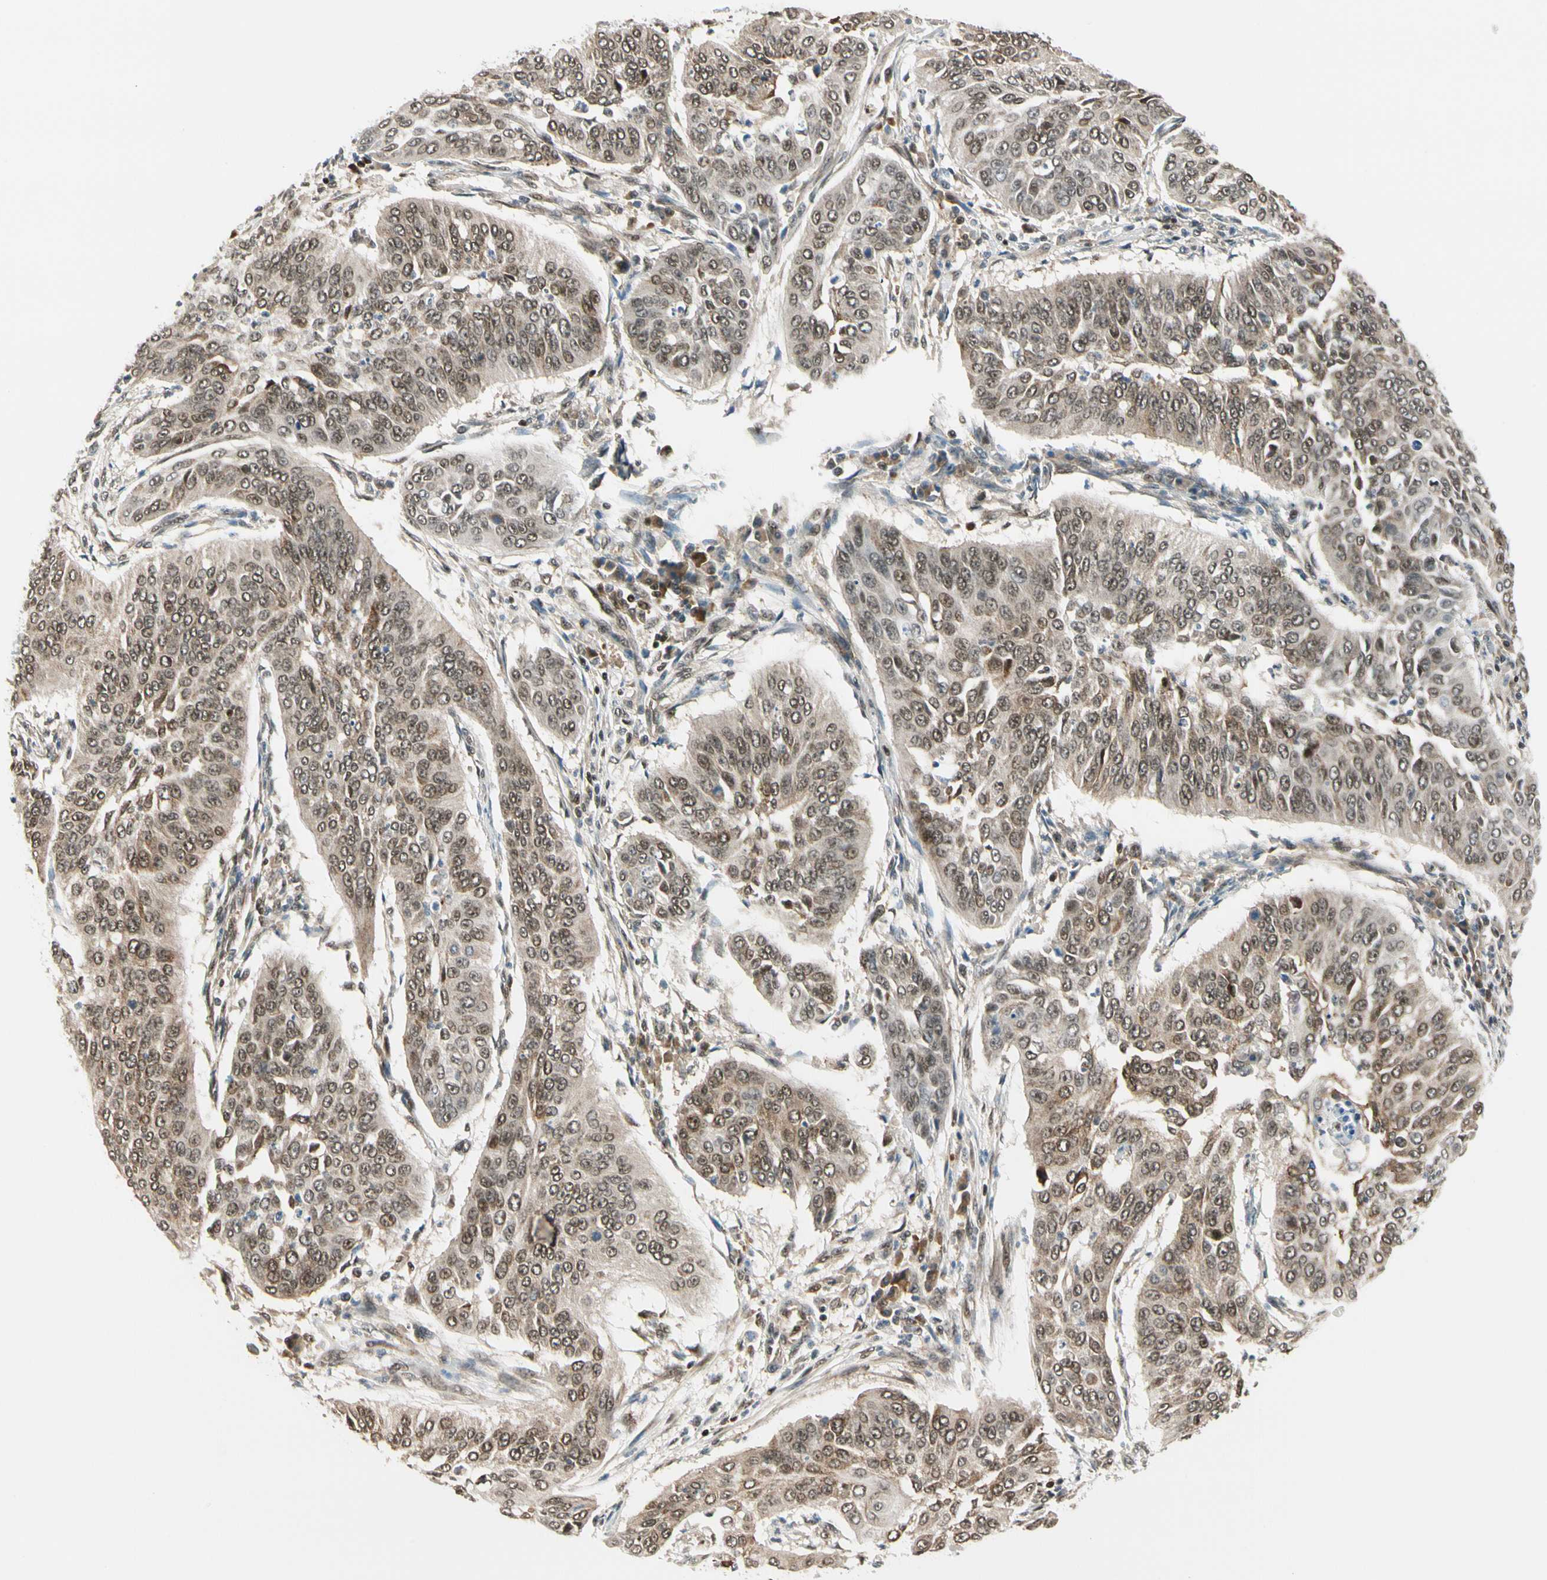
{"staining": {"intensity": "moderate", "quantity": ">75%", "location": "cytoplasmic/membranous,nuclear"}, "tissue": "cervical cancer", "cell_type": "Tumor cells", "image_type": "cancer", "snomed": [{"axis": "morphology", "description": "Normal tissue, NOS"}, {"axis": "morphology", "description": "Squamous cell carcinoma, NOS"}, {"axis": "topography", "description": "Cervix"}], "caption": "Tumor cells reveal moderate cytoplasmic/membranous and nuclear staining in approximately >75% of cells in cervical squamous cell carcinoma.", "gene": "DAXX", "patient": {"sex": "female", "age": 39}}